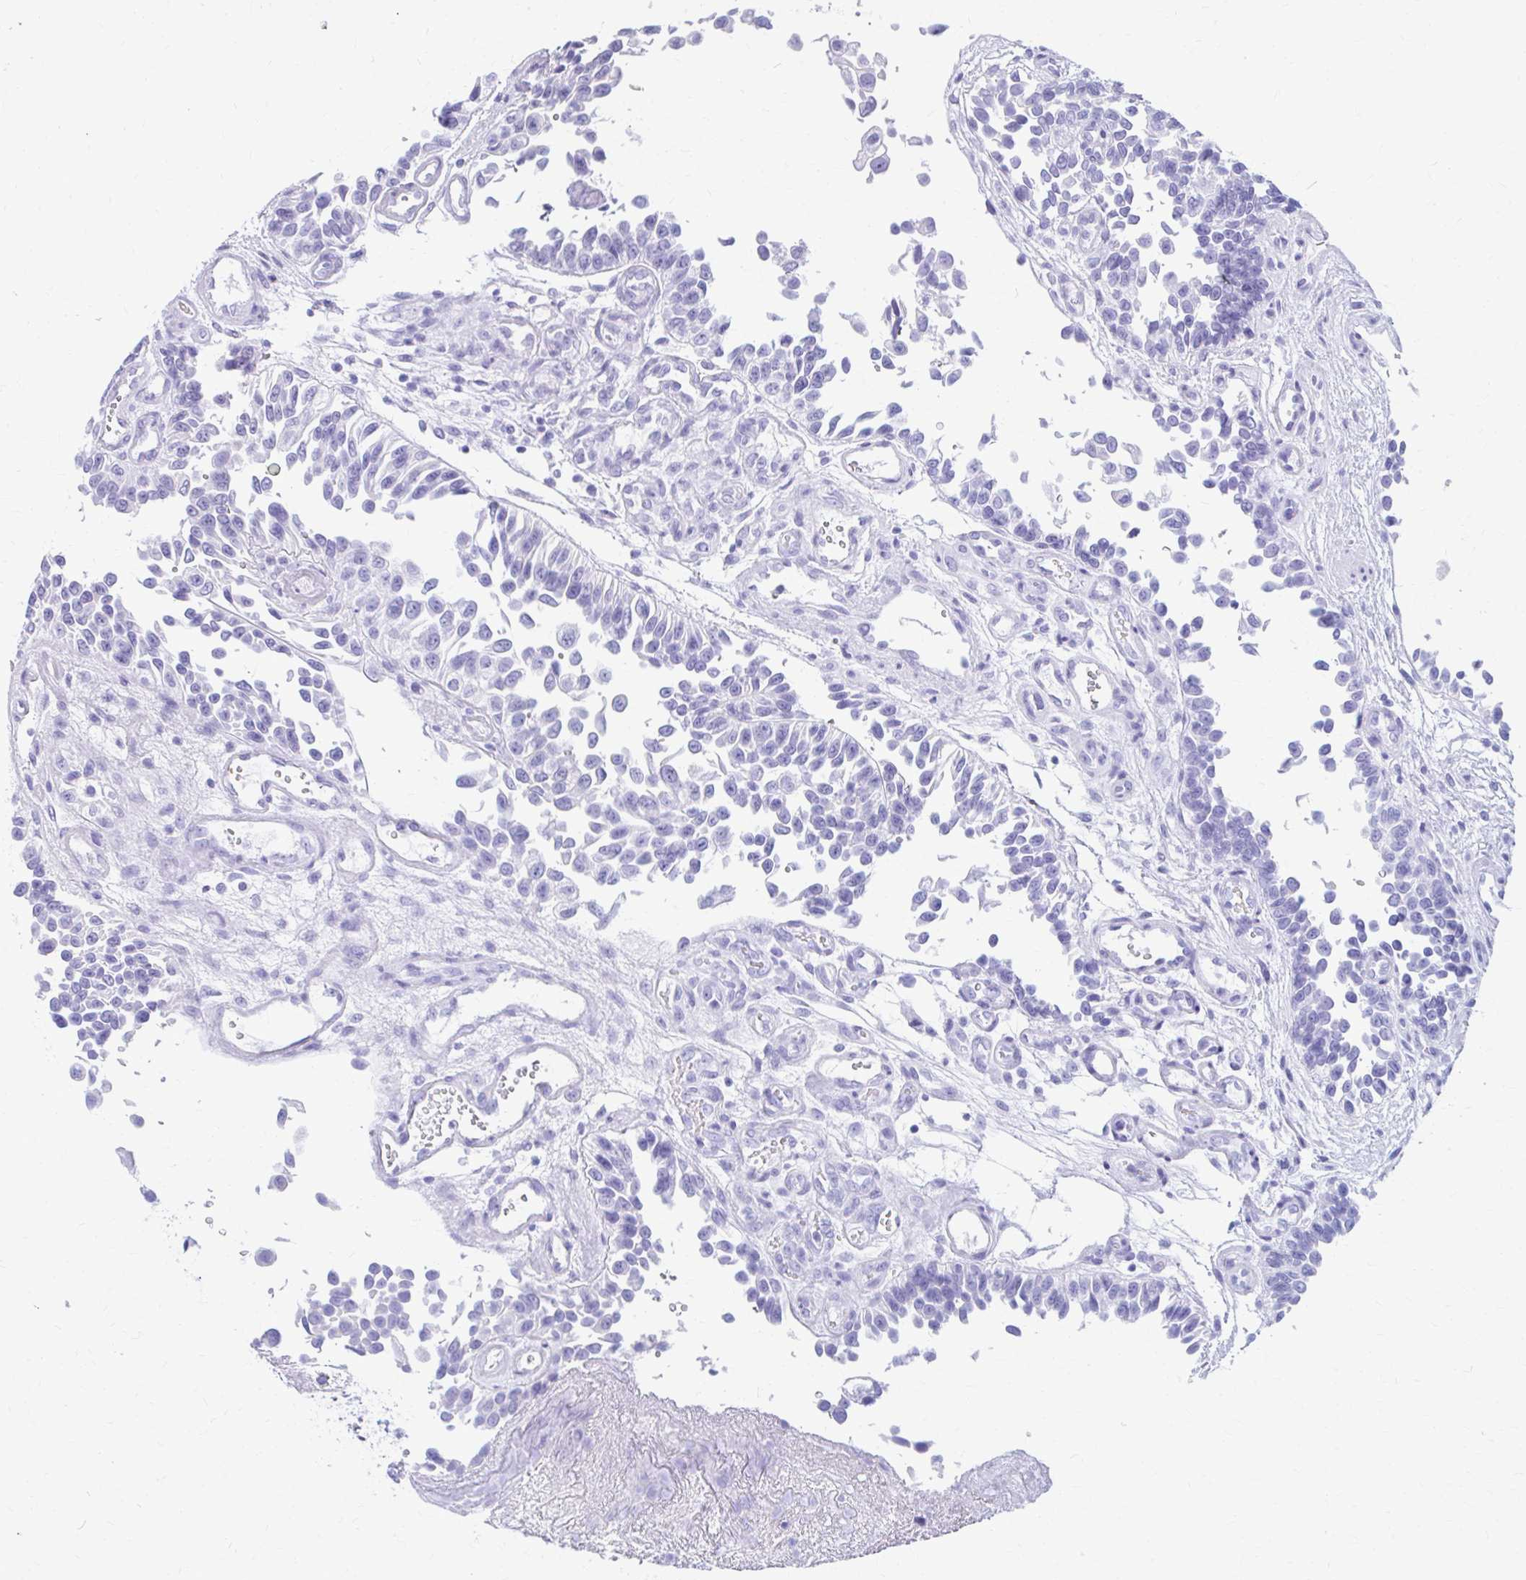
{"staining": {"intensity": "negative", "quantity": "none", "location": "none"}, "tissue": "urothelial cancer", "cell_type": "Tumor cells", "image_type": "cancer", "snomed": [{"axis": "morphology", "description": "Urothelial carcinoma, NOS"}, {"axis": "topography", "description": "Urinary bladder"}], "caption": "Tumor cells show no significant staining in transitional cell carcinoma.", "gene": "RGS16", "patient": {"sex": "male", "age": 87}}